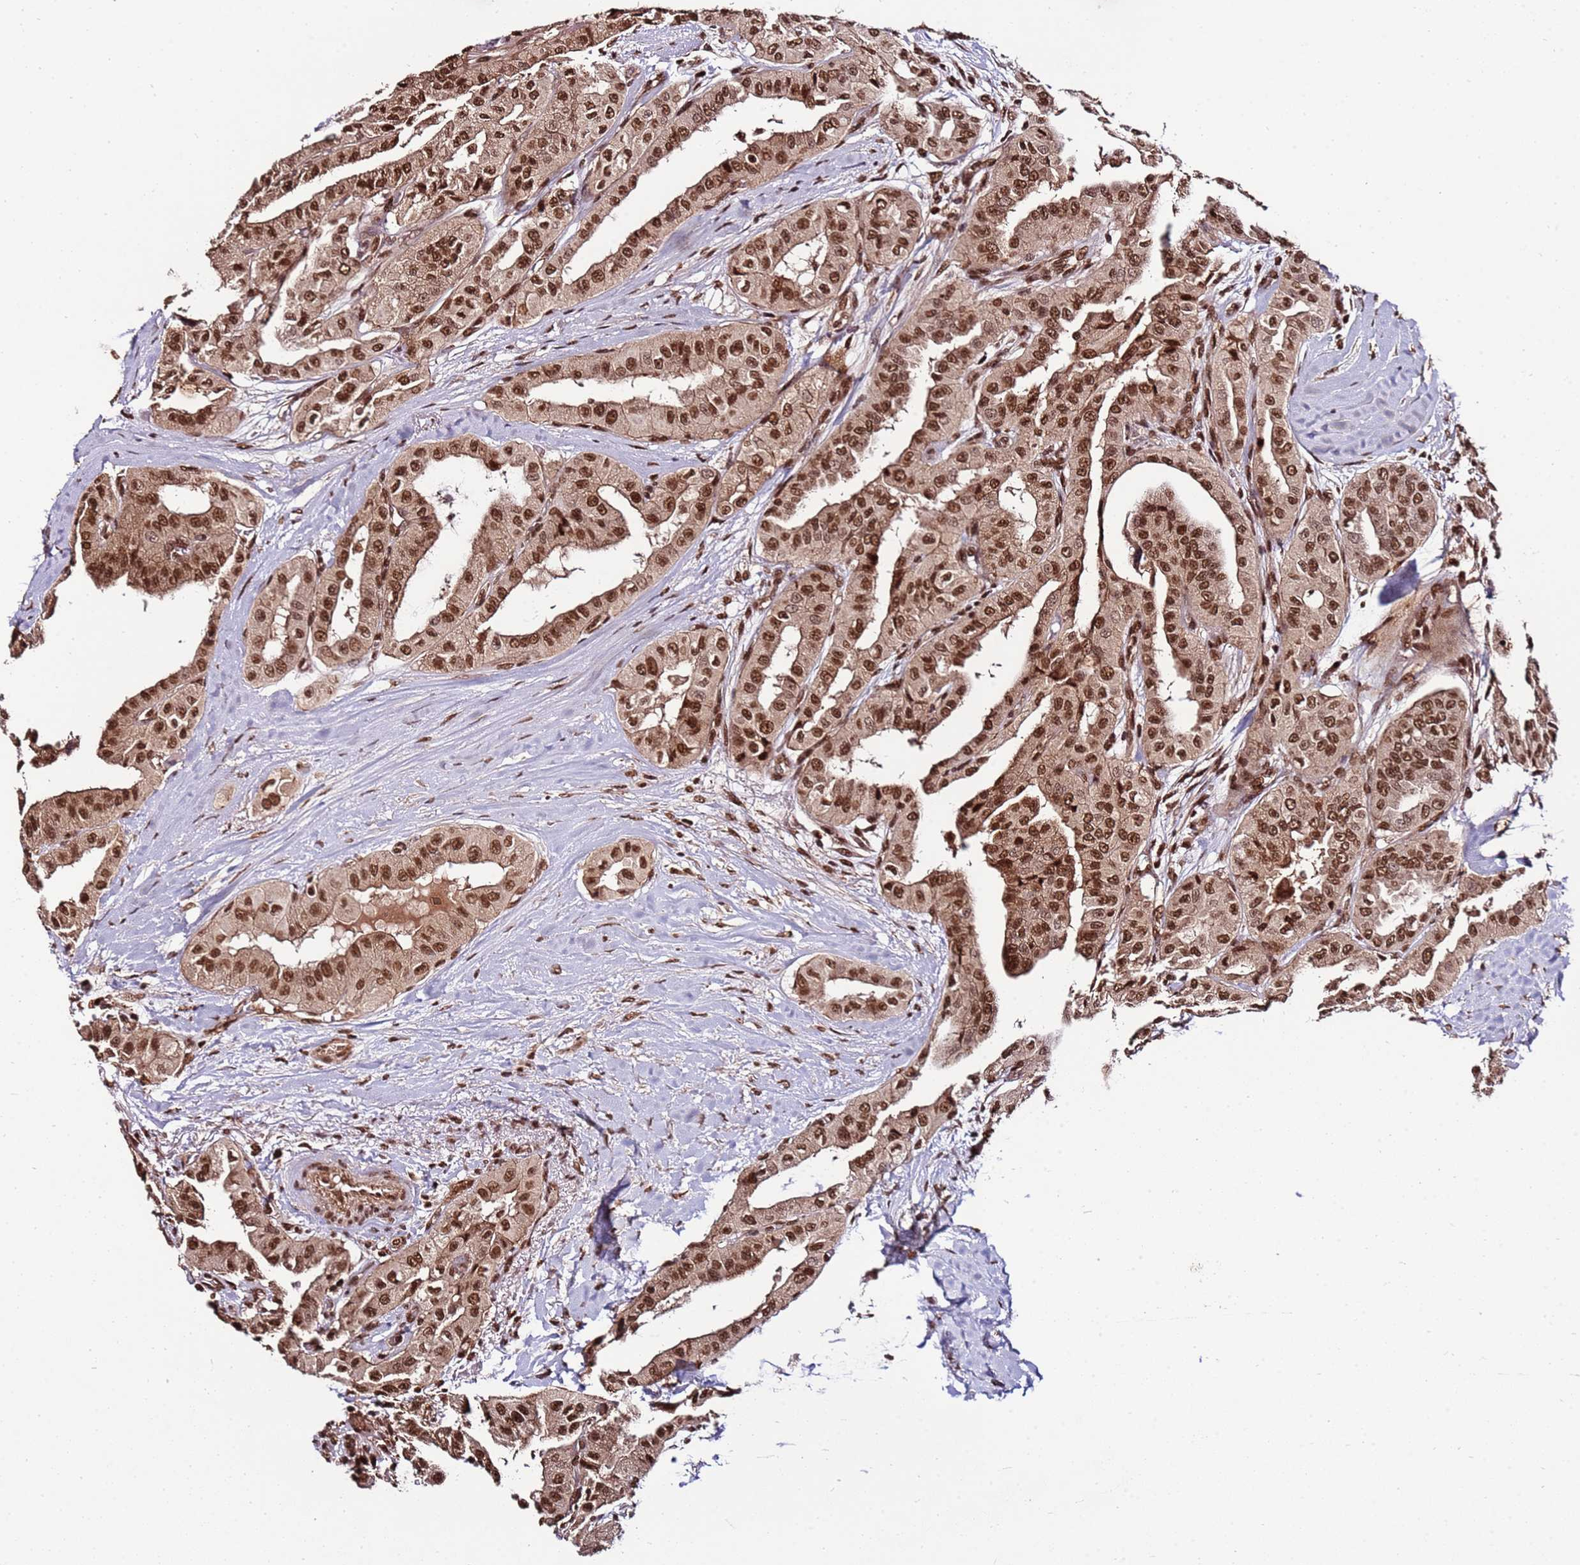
{"staining": {"intensity": "strong", "quantity": ">75%", "location": "nuclear"}, "tissue": "thyroid cancer", "cell_type": "Tumor cells", "image_type": "cancer", "snomed": [{"axis": "morphology", "description": "Papillary adenocarcinoma, NOS"}, {"axis": "topography", "description": "Thyroid gland"}], "caption": "Papillary adenocarcinoma (thyroid) stained with DAB (3,3'-diaminobenzidine) immunohistochemistry (IHC) reveals high levels of strong nuclear positivity in approximately >75% of tumor cells.", "gene": "ZBTB12", "patient": {"sex": "female", "age": 59}}